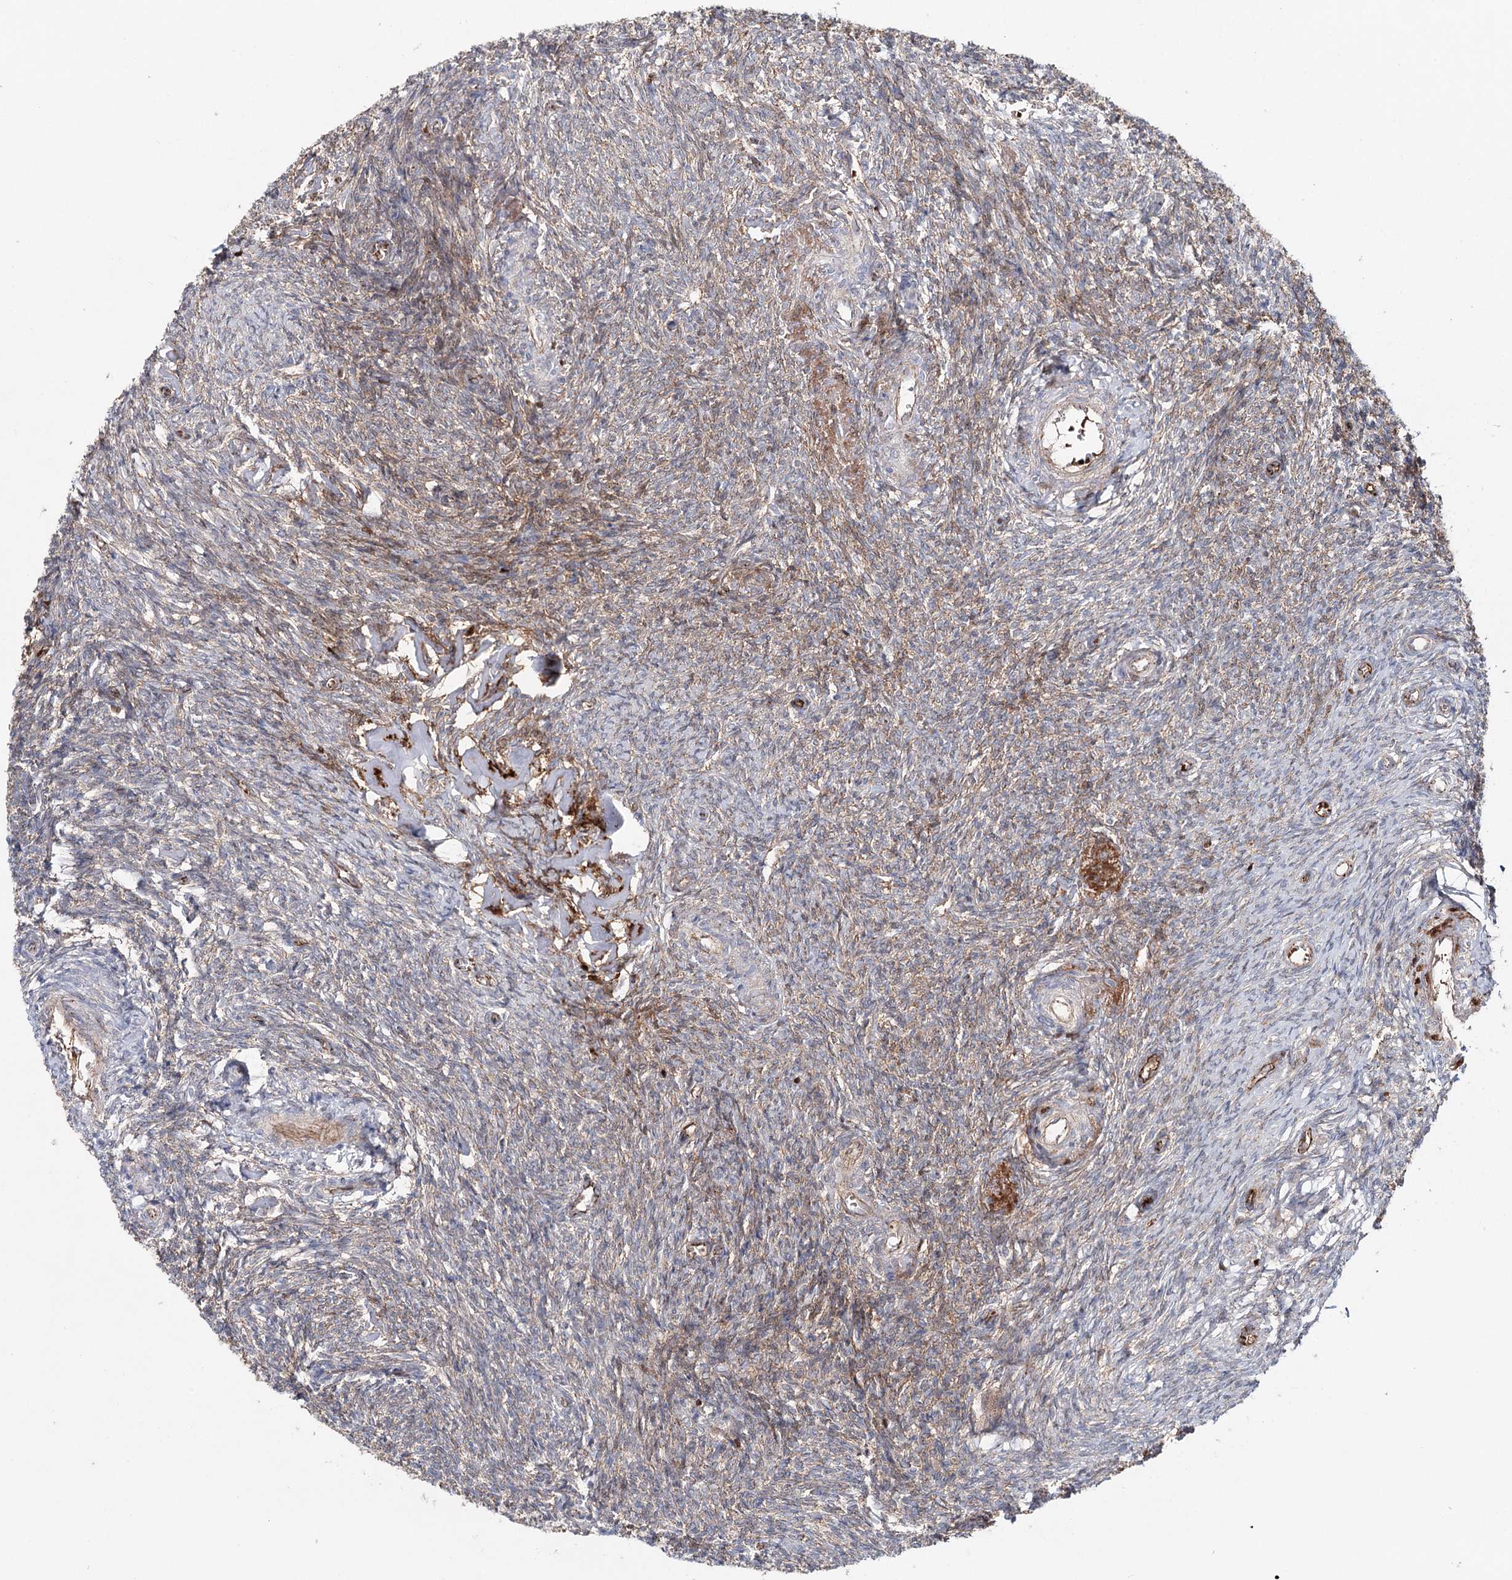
{"staining": {"intensity": "negative", "quantity": "none", "location": "none"}, "tissue": "ovary", "cell_type": "Follicle cells", "image_type": "normal", "snomed": [{"axis": "morphology", "description": "Normal tissue, NOS"}, {"axis": "topography", "description": "Ovary"}], "caption": "Follicle cells show no significant positivity in benign ovary. The staining was performed using DAB to visualize the protein expression in brown, while the nuclei were stained in blue with hematoxylin (Magnification: 20x).", "gene": "PKP4", "patient": {"sex": "female", "age": 44}}